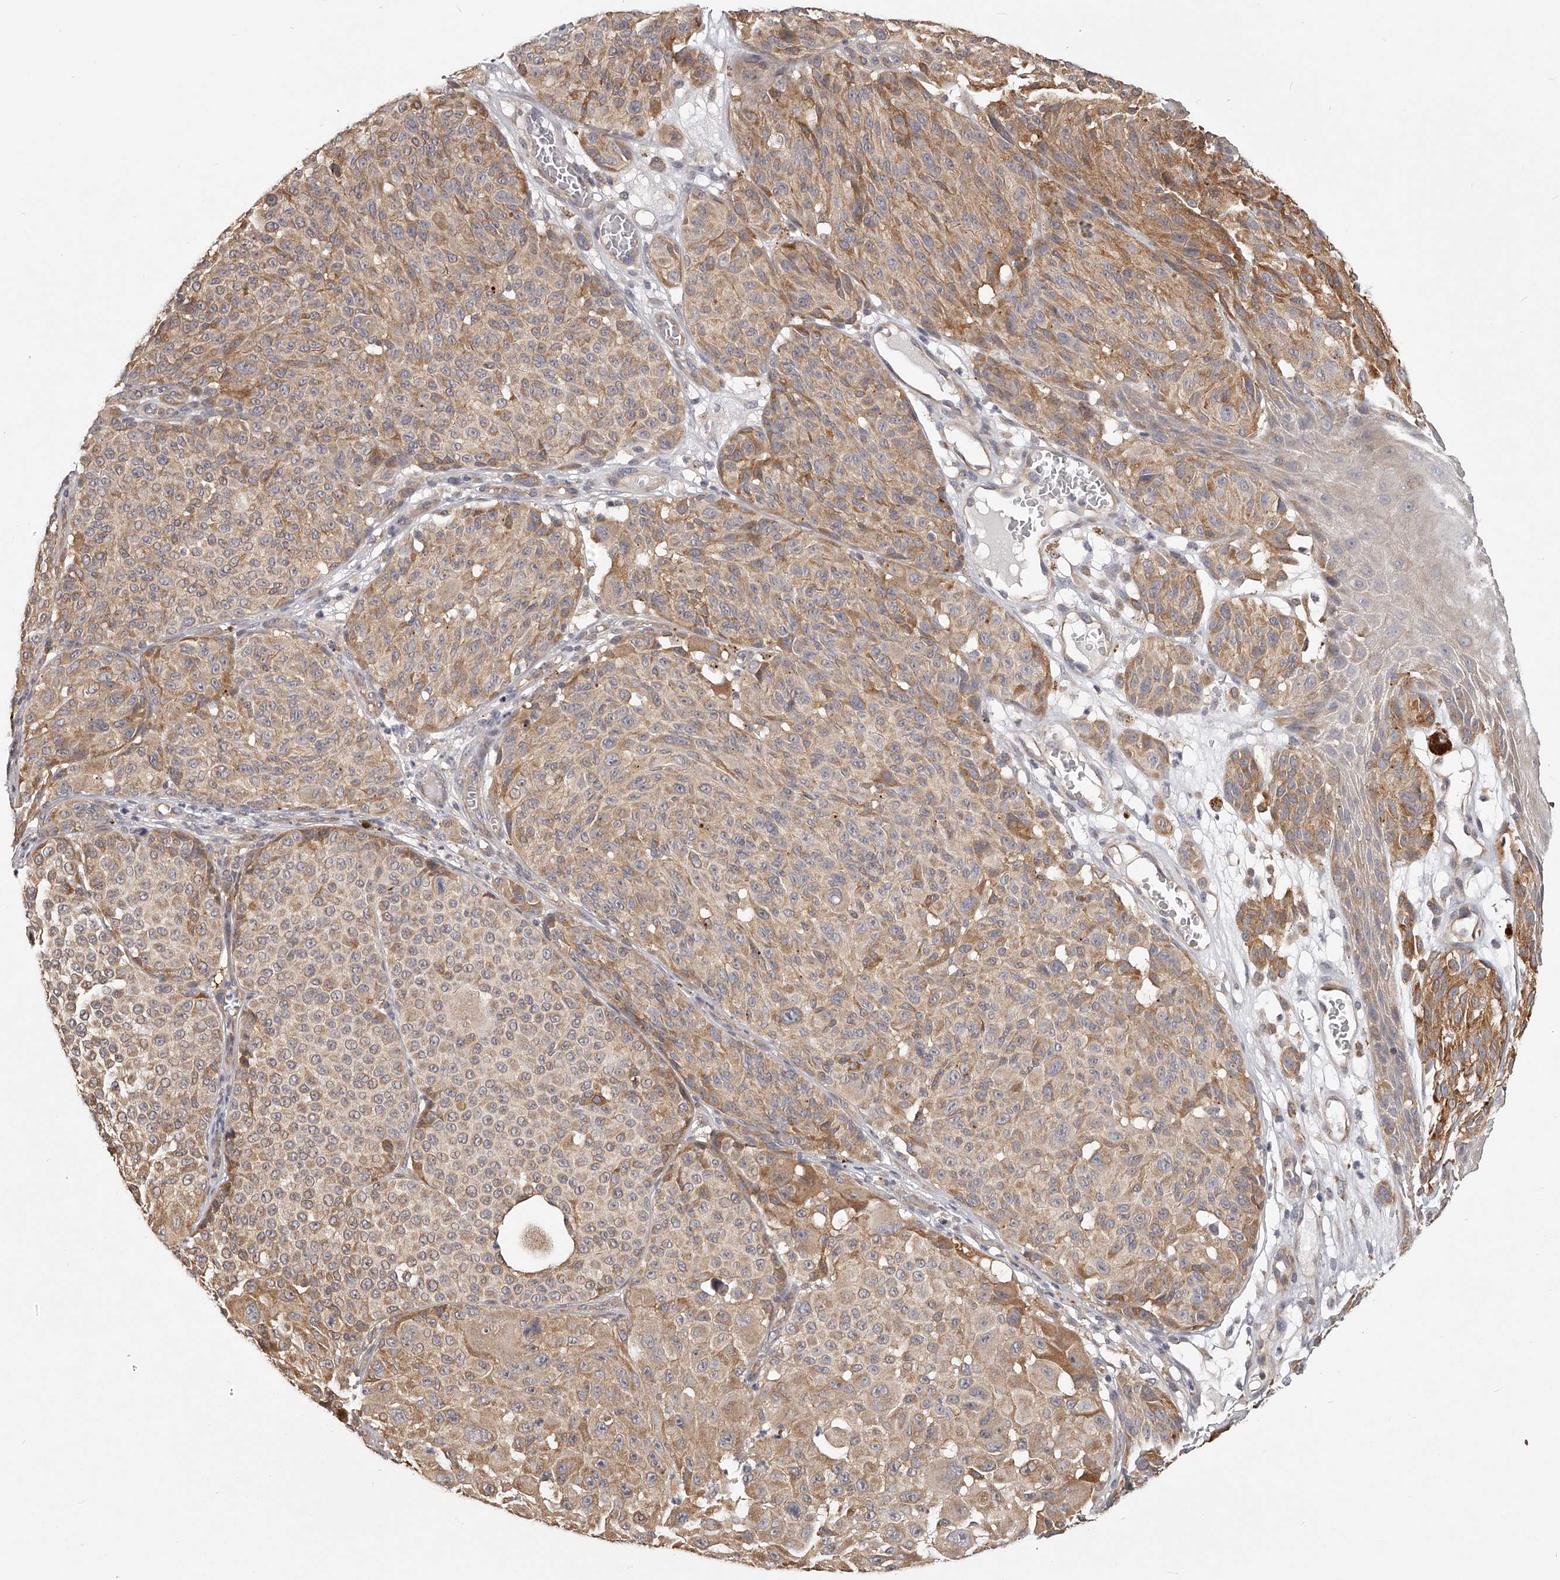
{"staining": {"intensity": "moderate", "quantity": ">75%", "location": "cytoplasmic/membranous"}, "tissue": "melanoma", "cell_type": "Tumor cells", "image_type": "cancer", "snomed": [{"axis": "morphology", "description": "Malignant melanoma, NOS"}, {"axis": "topography", "description": "Skin"}], "caption": "Immunohistochemical staining of human malignant melanoma shows moderate cytoplasmic/membranous protein expression in about >75% of tumor cells.", "gene": "ZNF582", "patient": {"sex": "male", "age": 83}}